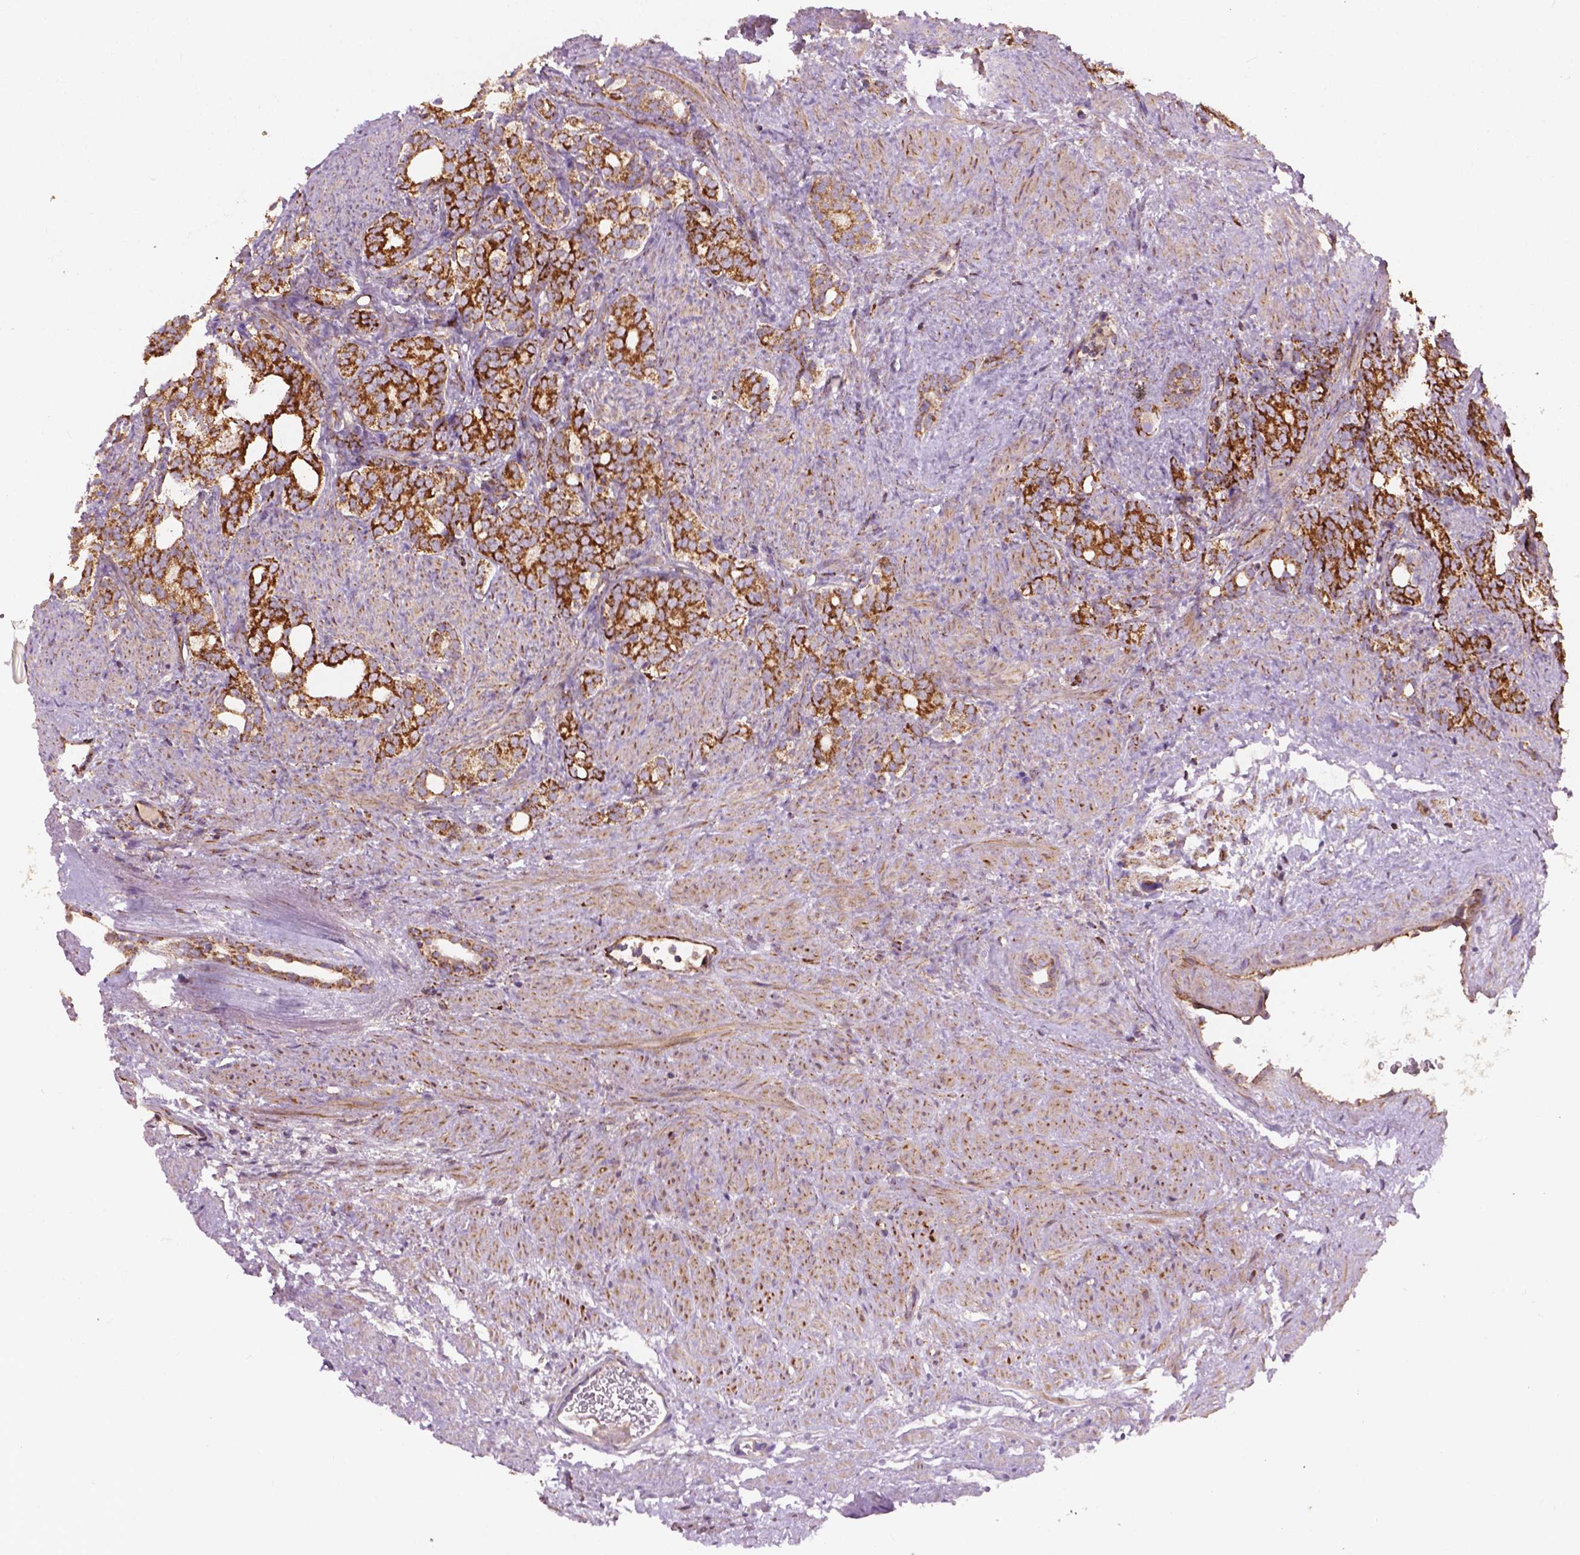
{"staining": {"intensity": "strong", "quantity": ">75%", "location": "cytoplasmic/membranous"}, "tissue": "prostate cancer", "cell_type": "Tumor cells", "image_type": "cancer", "snomed": [{"axis": "morphology", "description": "Adenocarcinoma, High grade"}, {"axis": "topography", "description": "Prostate"}], "caption": "This is a histology image of IHC staining of prostate cancer (high-grade adenocarcinoma), which shows strong positivity in the cytoplasmic/membranous of tumor cells.", "gene": "PIBF1", "patient": {"sex": "male", "age": 84}}